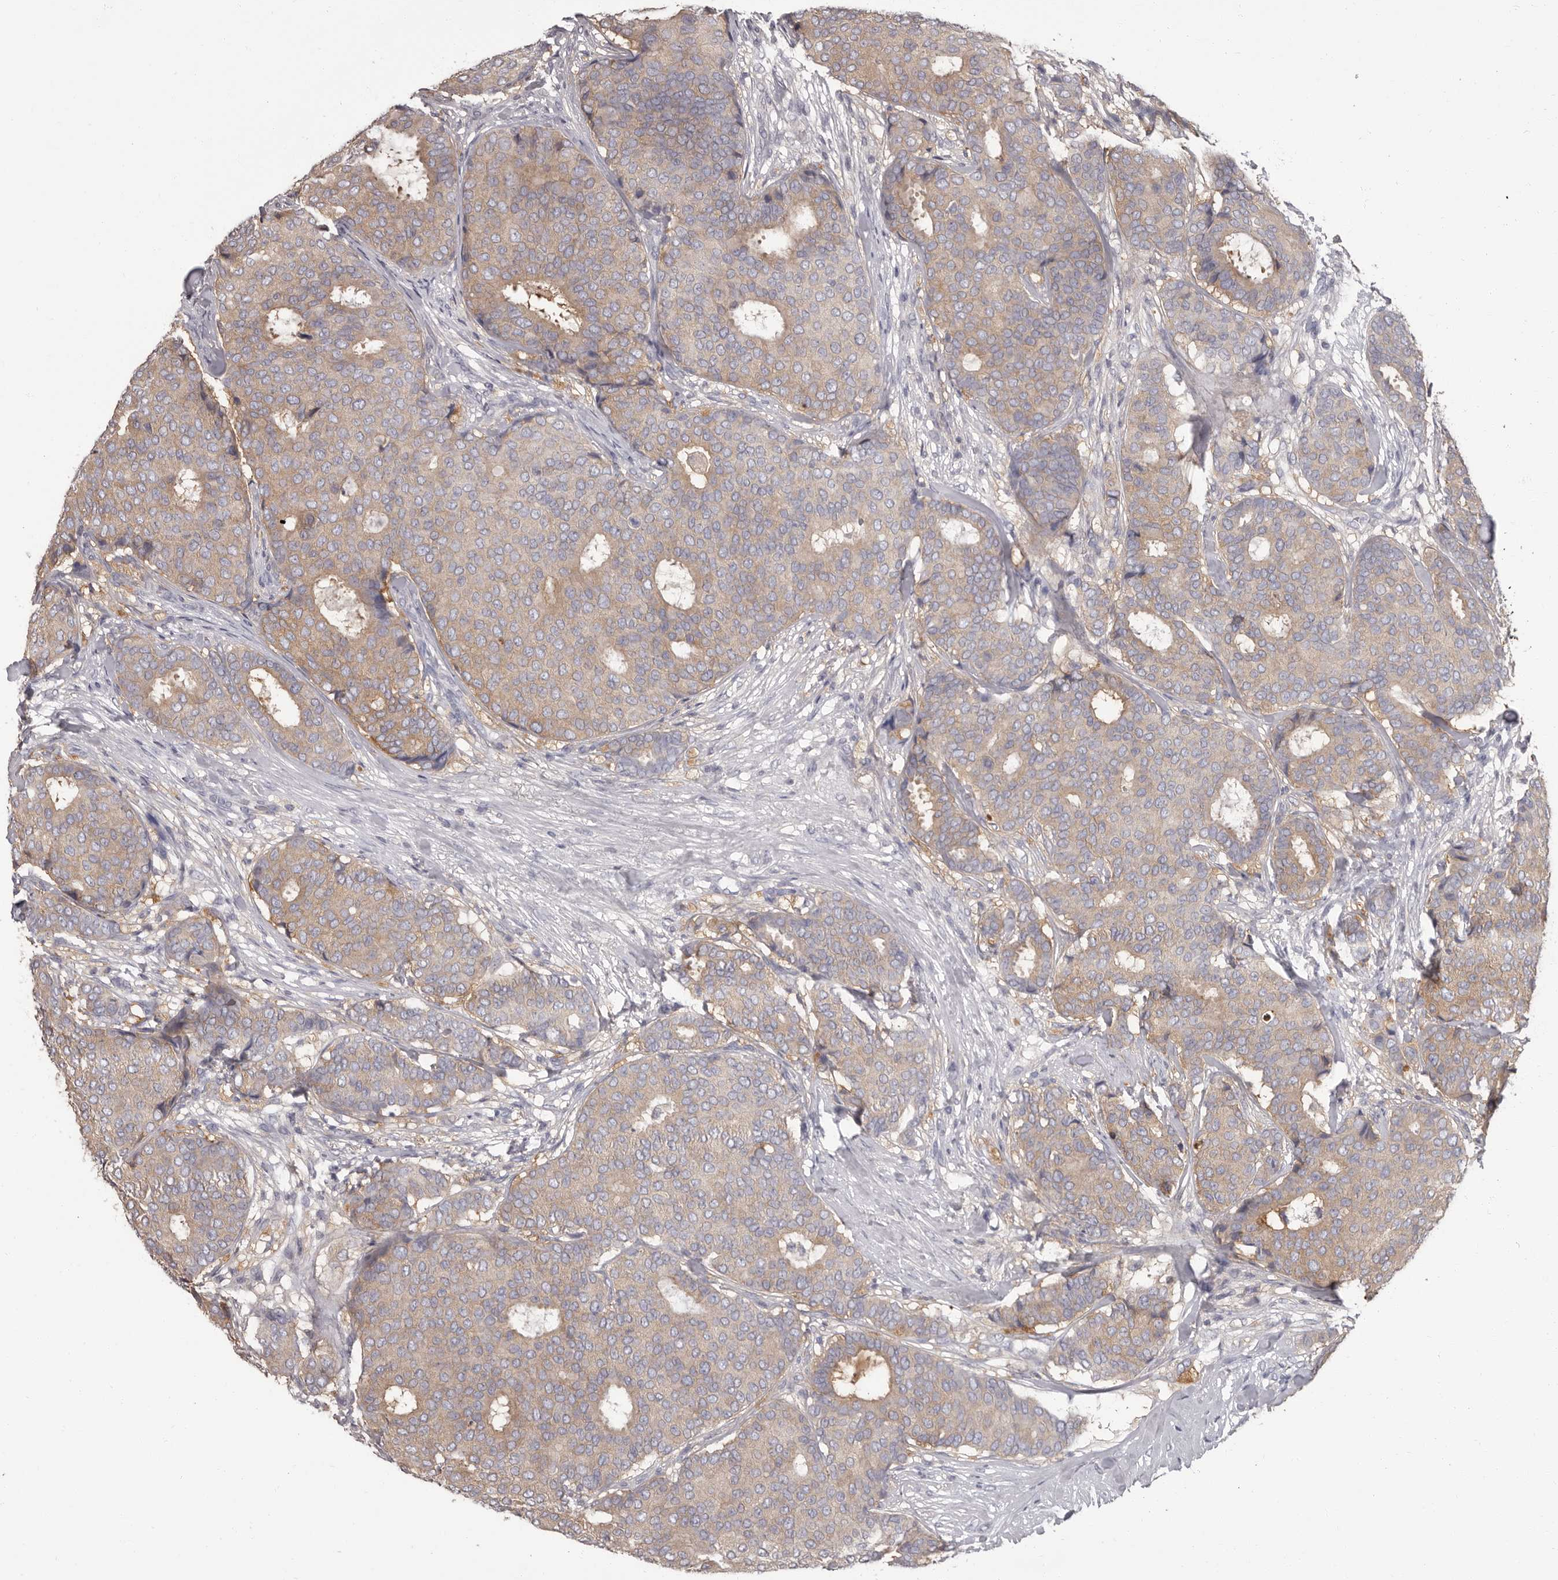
{"staining": {"intensity": "weak", "quantity": ">75%", "location": "cytoplasmic/membranous"}, "tissue": "breast cancer", "cell_type": "Tumor cells", "image_type": "cancer", "snomed": [{"axis": "morphology", "description": "Duct carcinoma"}, {"axis": "topography", "description": "Breast"}], "caption": "Protein analysis of breast cancer (invasive ductal carcinoma) tissue shows weak cytoplasmic/membranous positivity in about >75% of tumor cells.", "gene": "APEH", "patient": {"sex": "female", "age": 75}}